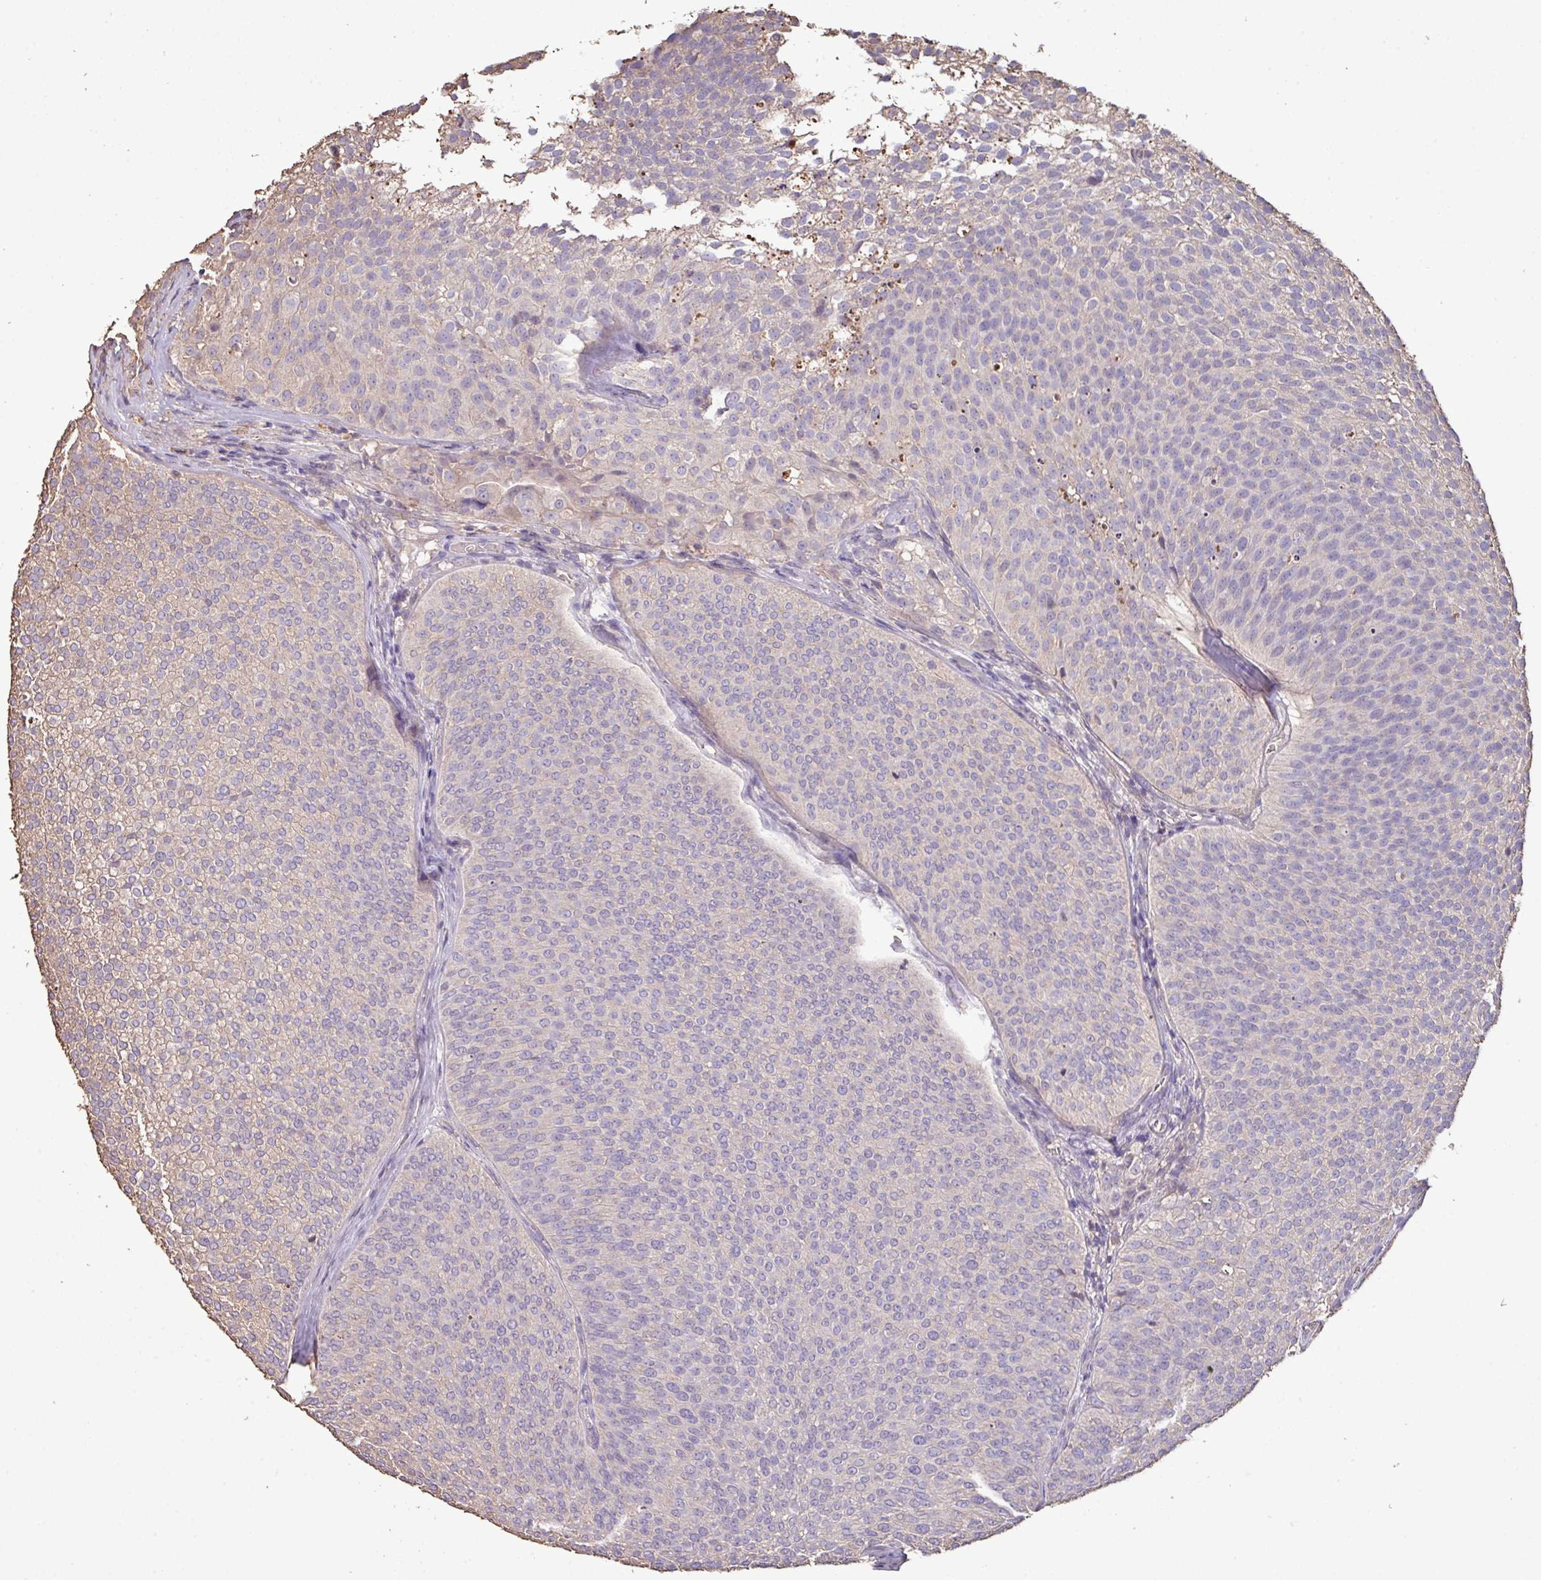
{"staining": {"intensity": "weak", "quantity": "<25%", "location": "cytoplasmic/membranous"}, "tissue": "urothelial cancer", "cell_type": "Tumor cells", "image_type": "cancer", "snomed": [{"axis": "morphology", "description": "Urothelial carcinoma, Low grade"}, {"axis": "topography", "description": "Urinary bladder"}], "caption": "Immunohistochemistry of urothelial carcinoma (low-grade) reveals no positivity in tumor cells. (Brightfield microscopy of DAB (3,3'-diaminobenzidine) IHC at high magnification).", "gene": "CAMK2B", "patient": {"sex": "male", "age": 91}}